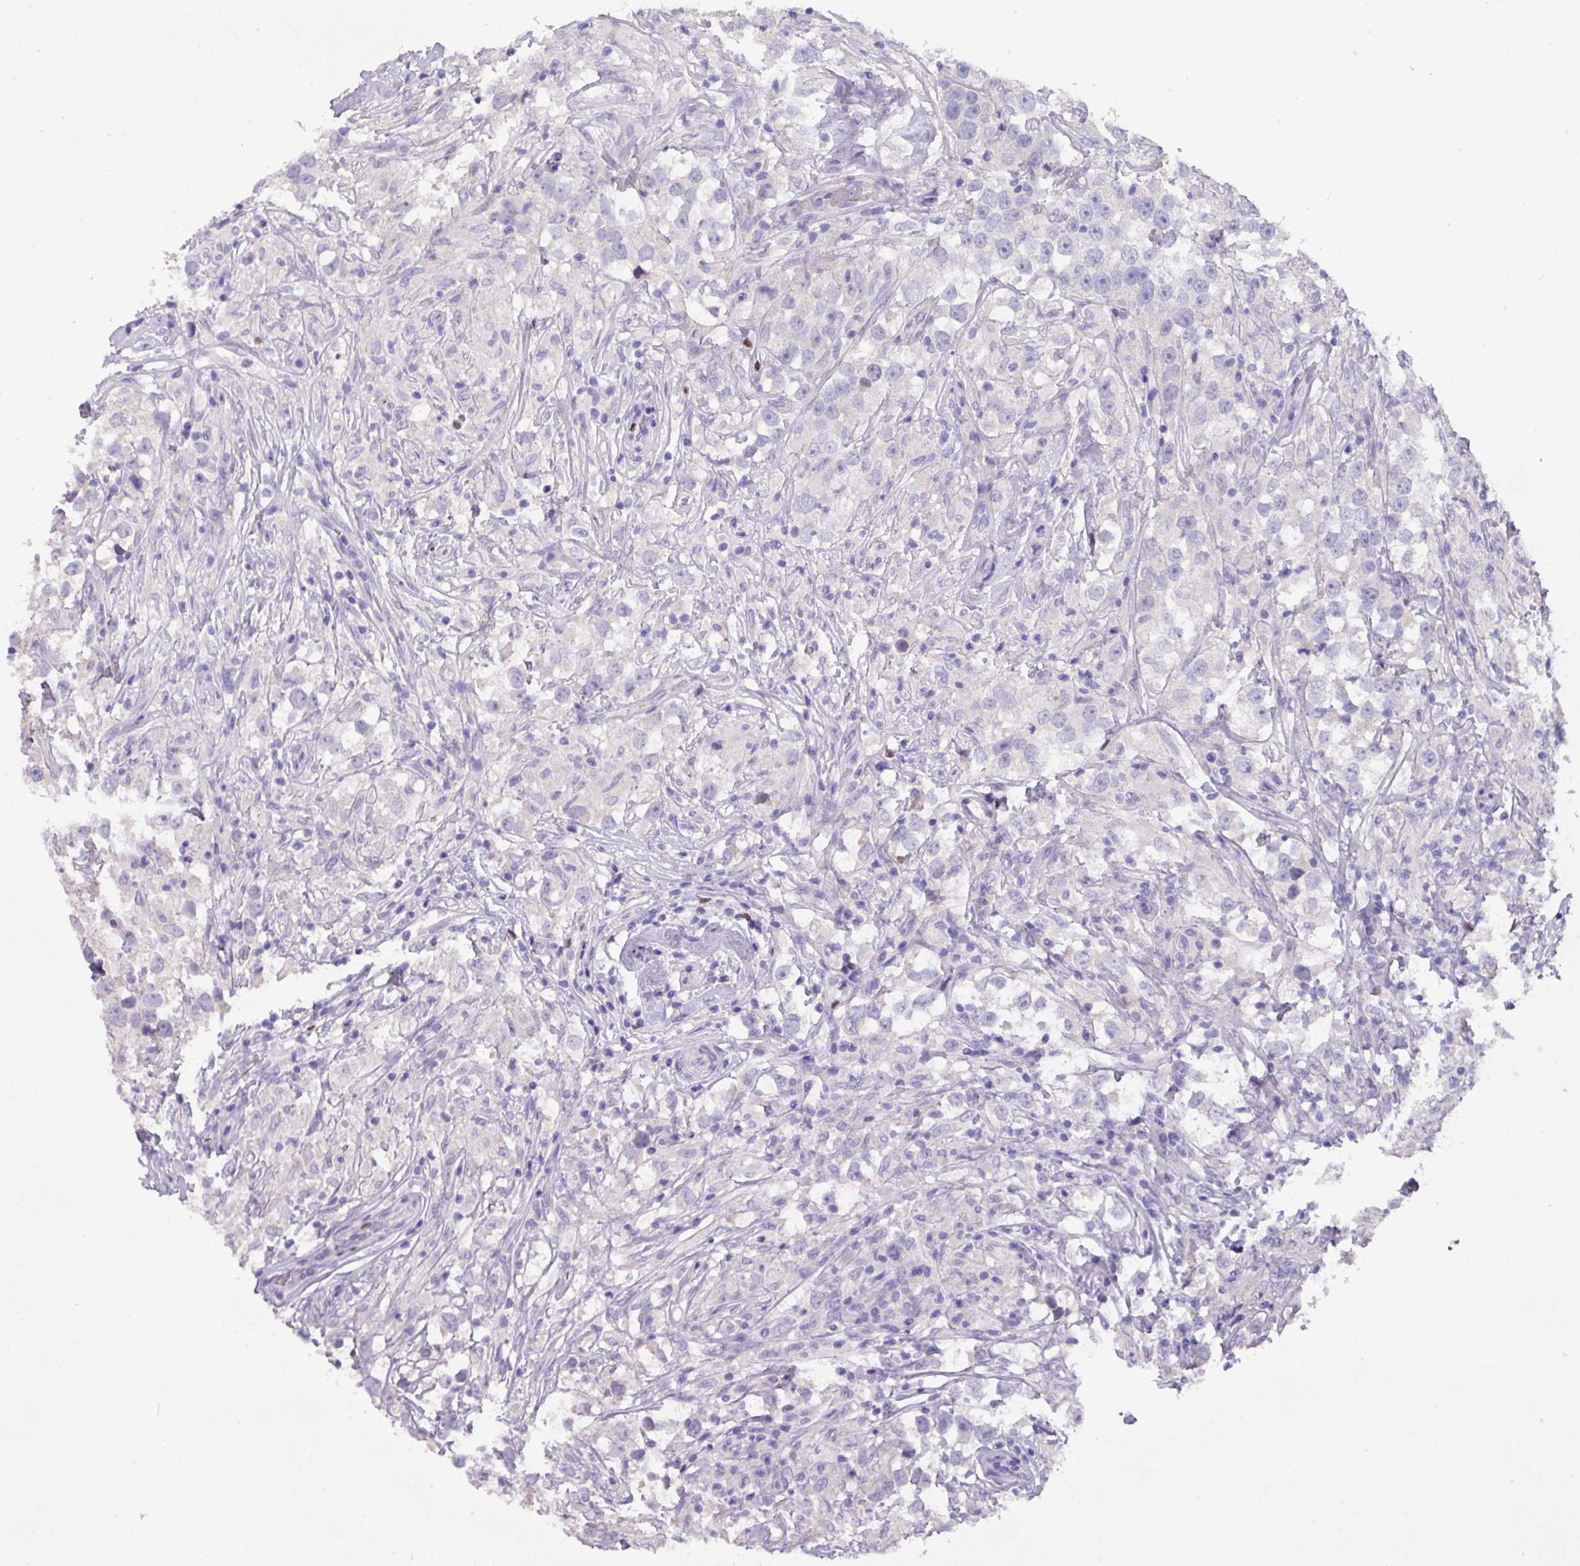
{"staining": {"intensity": "negative", "quantity": "none", "location": "none"}, "tissue": "testis cancer", "cell_type": "Tumor cells", "image_type": "cancer", "snomed": [{"axis": "morphology", "description": "Seminoma, NOS"}, {"axis": "topography", "description": "Testis"}], "caption": "High magnification brightfield microscopy of testis cancer stained with DAB (3,3'-diaminobenzidine) (brown) and counterstained with hematoxylin (blue): tumor cells show no significant positivity.", "gene": "PAX8", "patient": {"sex": "male", "age": 46}}